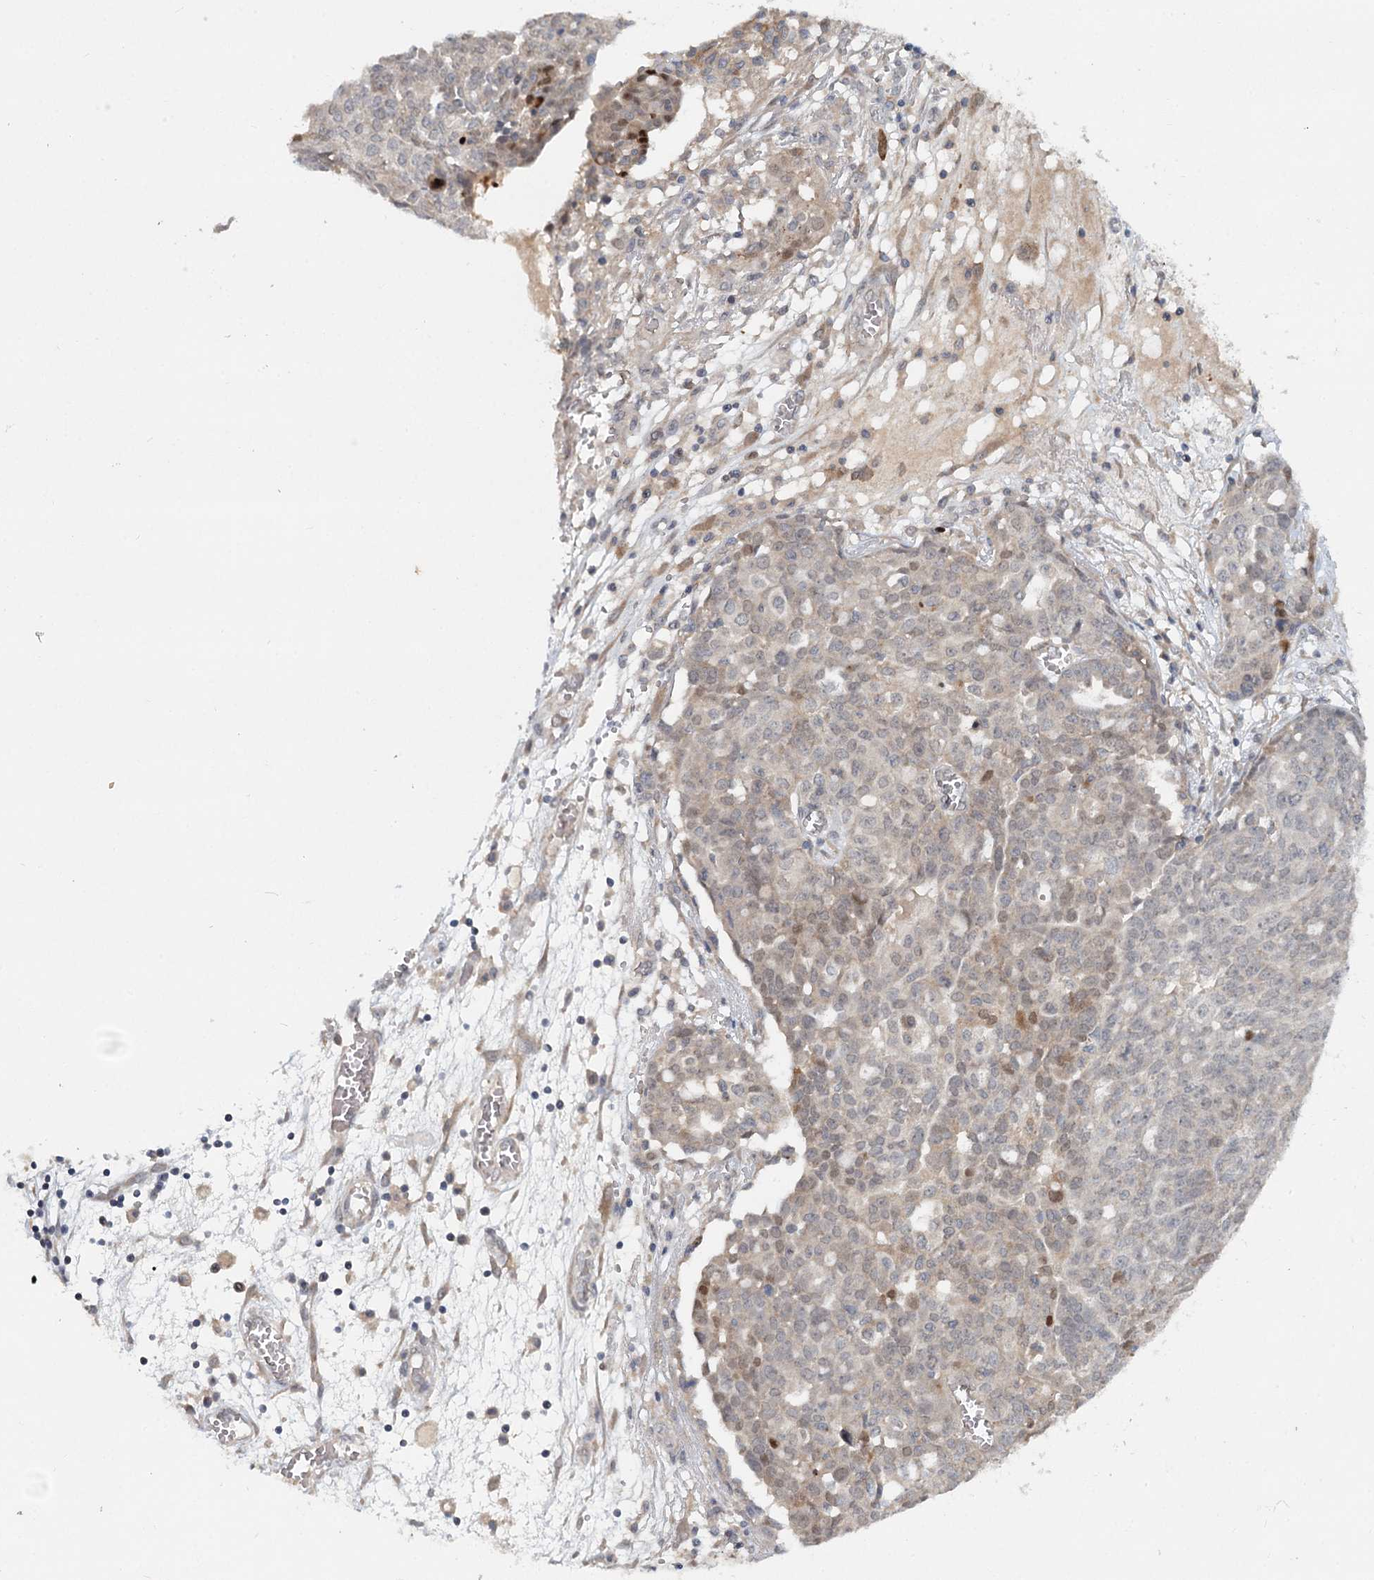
{"staining": {"intensity": "weak", "quantity": "<25%", "location": "cytoplasmic/membranous,nuclear"}, "tissue": "ovarian cancer", "cell_type": "Tumor cells", "image_type": "cancer", "snomed": [{"axis": "morphology", "description": "Cystadenocarcinoma, serous, NOS"}, {"axis": "topography", "description": "Soft tissue"}, {"axis": "topography", "description": "Ovary"}], "caption": "The micrograph reveals no staining of tumor cells in ovarian serous cystadenocarcinoma. Brightfield microscopy of immunohistochemistry (IHC) stained with DAB (brown) and hematoxylin (blue), captured at high magnification.", "gene": "AP3B1", "patient": {"sex": "female", "age": 57}}